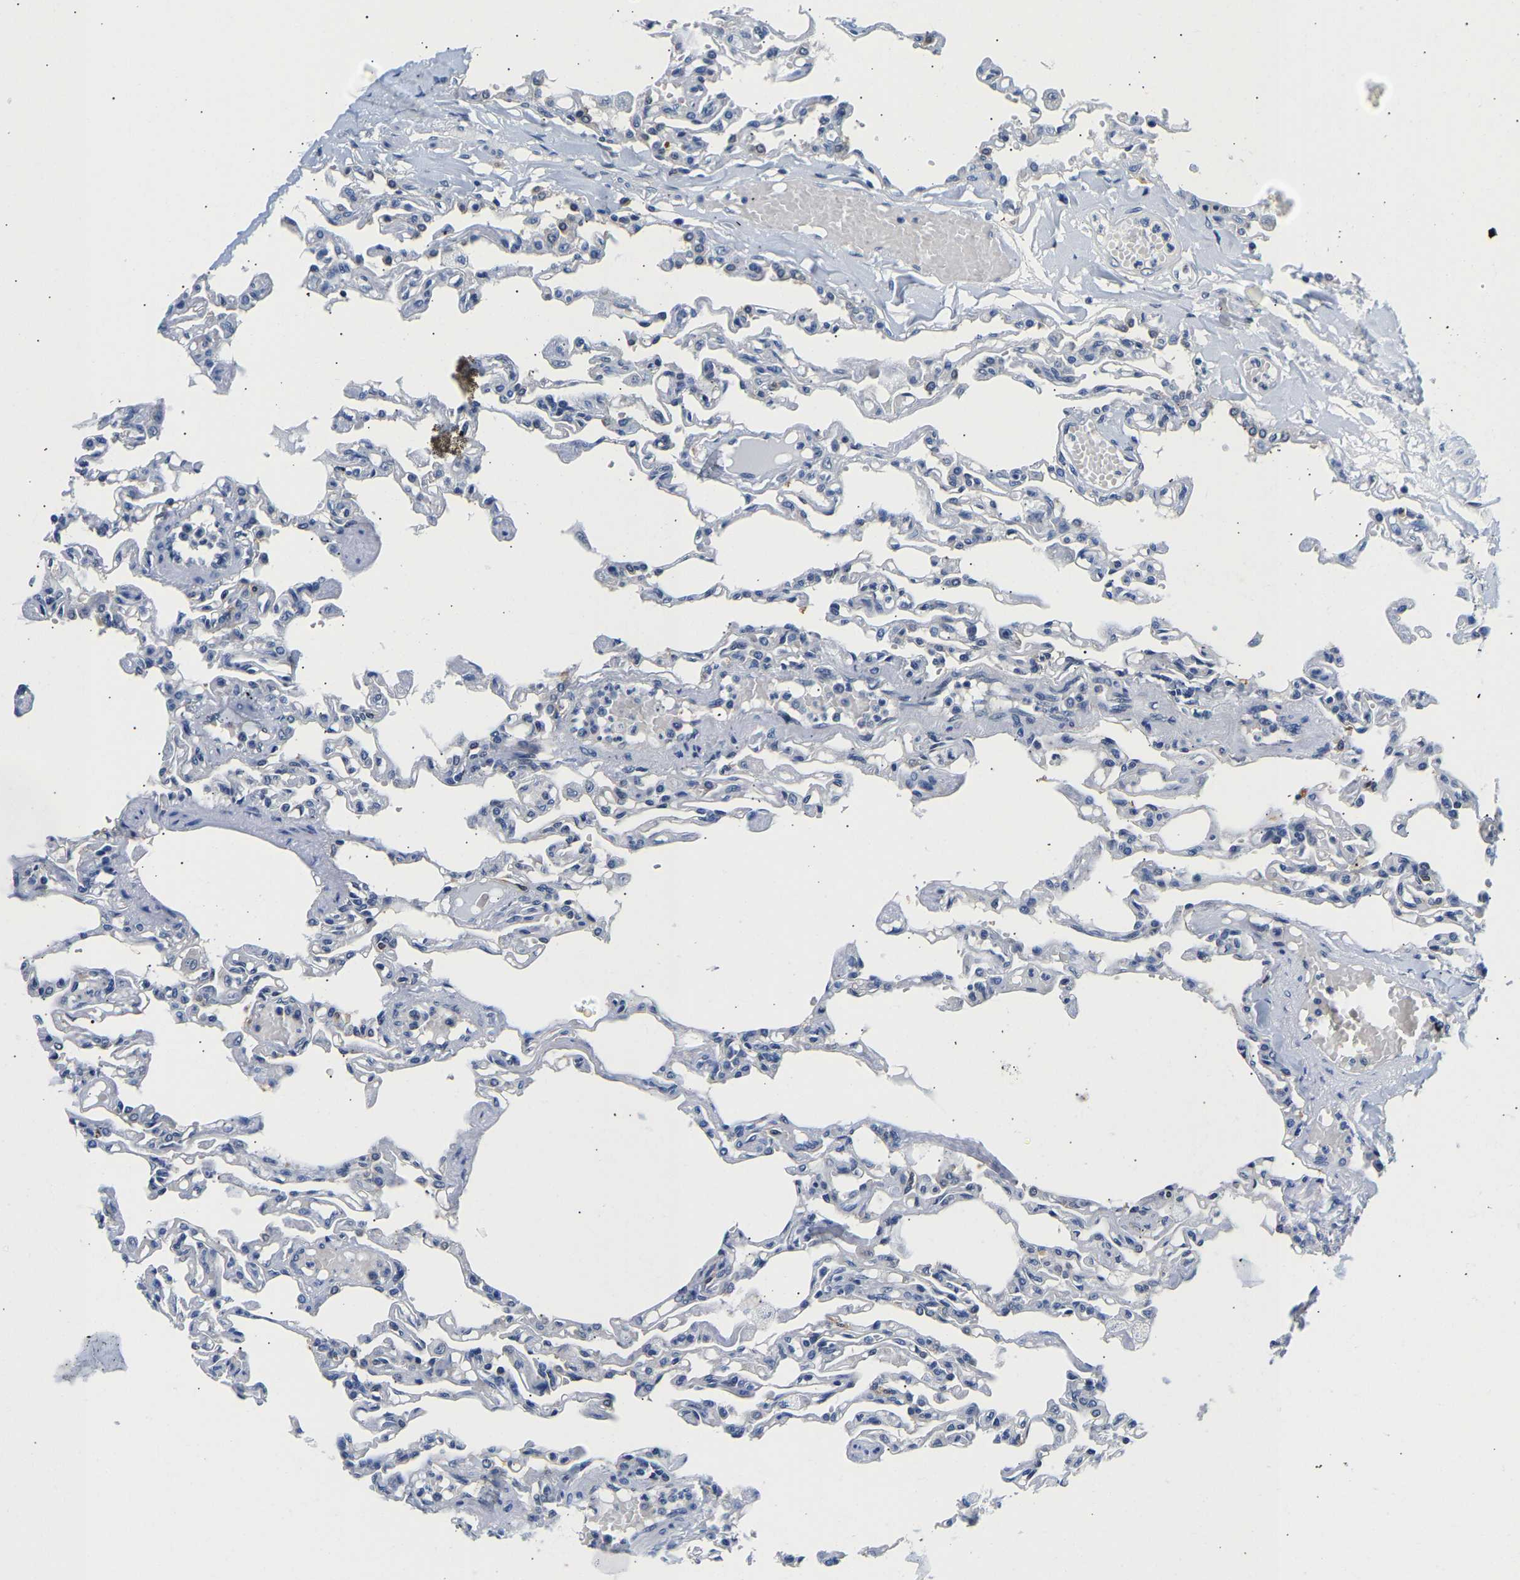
{"staining": {"intensity": "negative", "quantity": "none", "location": "none"}, "tissue": "lung", "cell_type": "Alveolar cells", "image_type": "normal", "snomed": [{"axis": "morphology", "description": "Normal tissue, NOS"}, {"axis": "topography", "description": "Lung"}], "caption": "Lung stained for a protein using immunohistochemistry (IHC) displays no expression alveolar cells.", "gene": "UCHL3", "patient": {"sex": "male", "age": 21}}